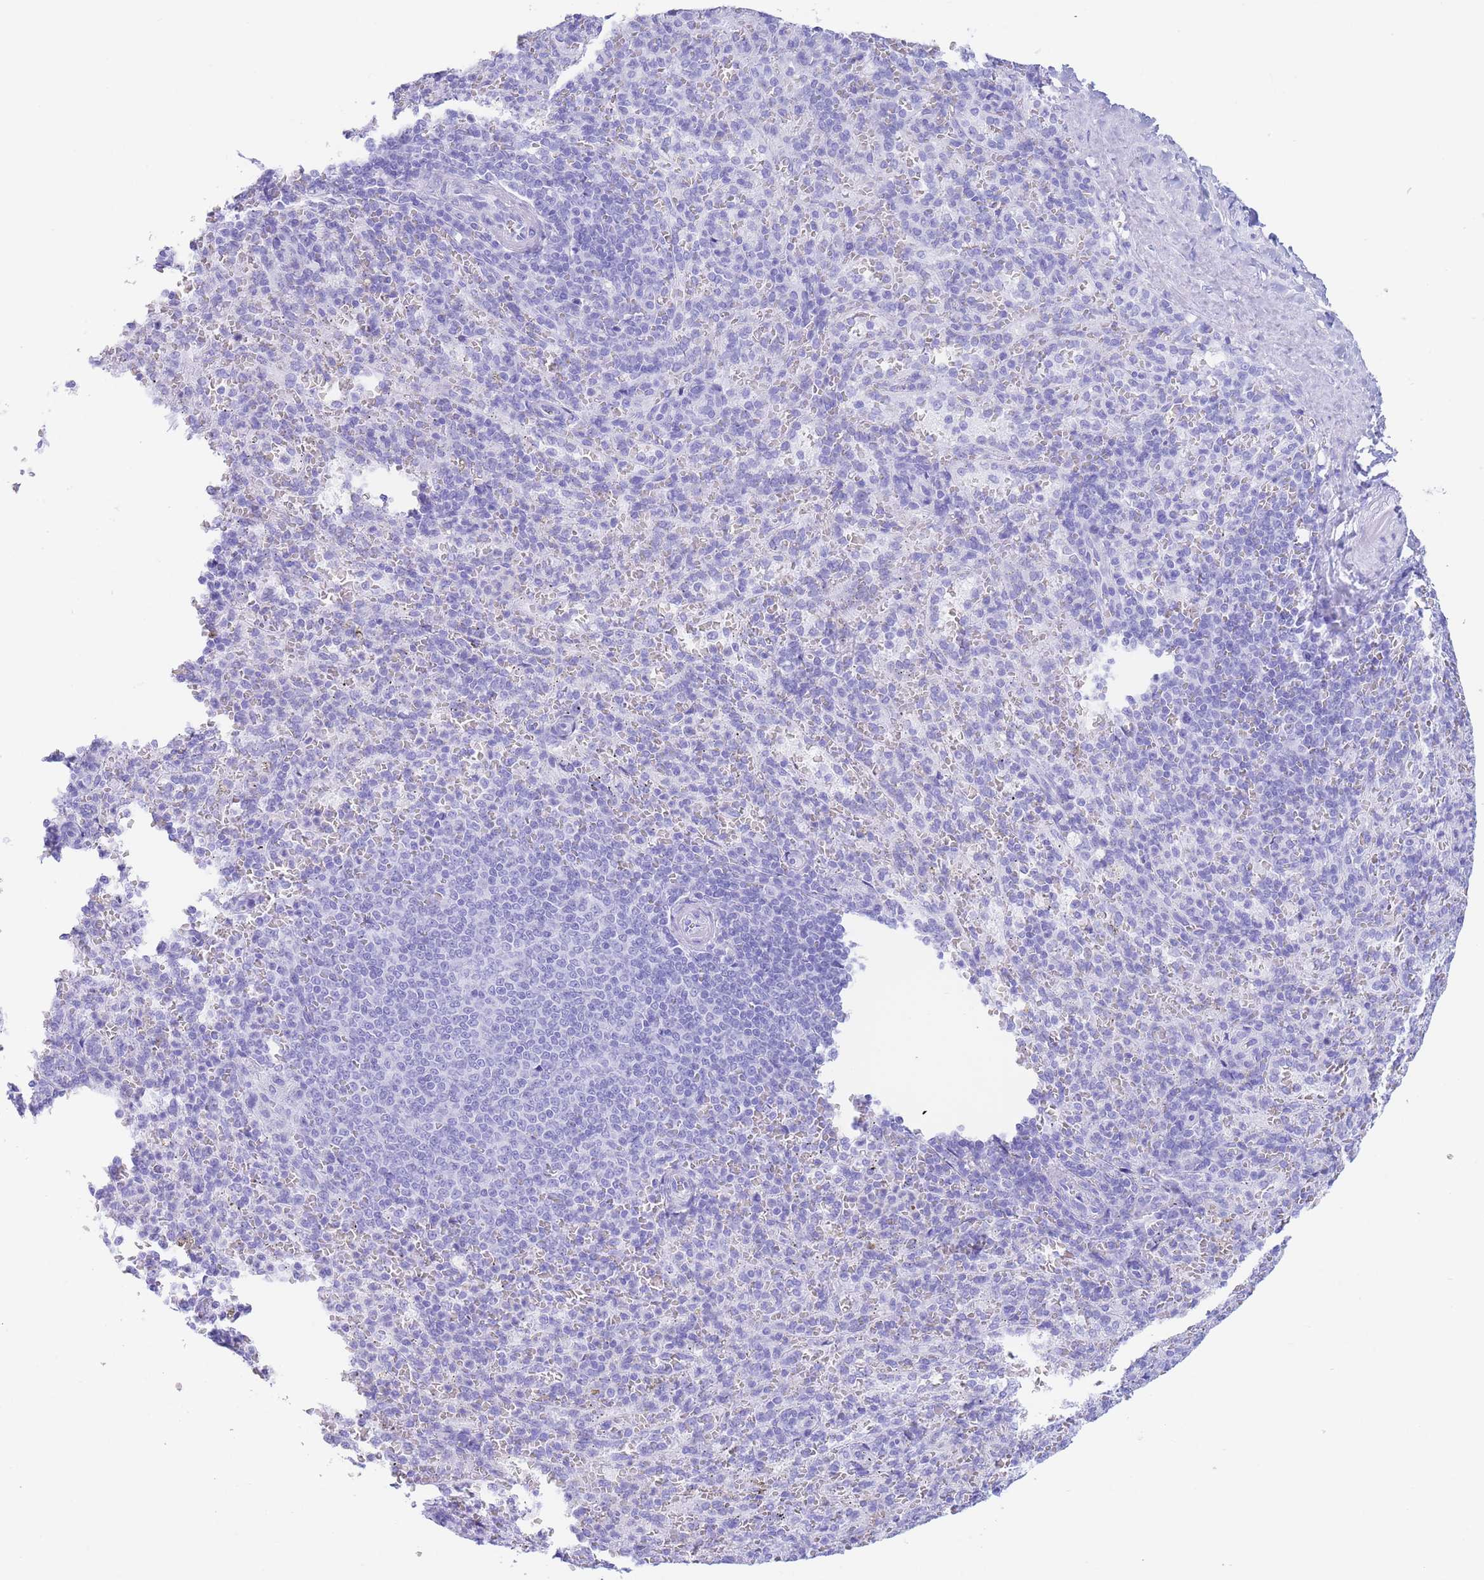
{"staining": {"intensity": "negative", "quantity": "none", "location": "none"}, "tissue": "spleen", "cell_type": "Cells in red pulp", "image_type": "normal", "snomed": [{"axis": "morphology", "description": "Normal tissue, NOS"}, {"axis": "topography", "description": "Spleen"}], "caption": "This is an immunohistochemistry histopathology image of benign spleen. There is no positivity in cells in red pulp.", "gene": "SLCO1B1", "patient": {"sex": "female", "age": 21}}